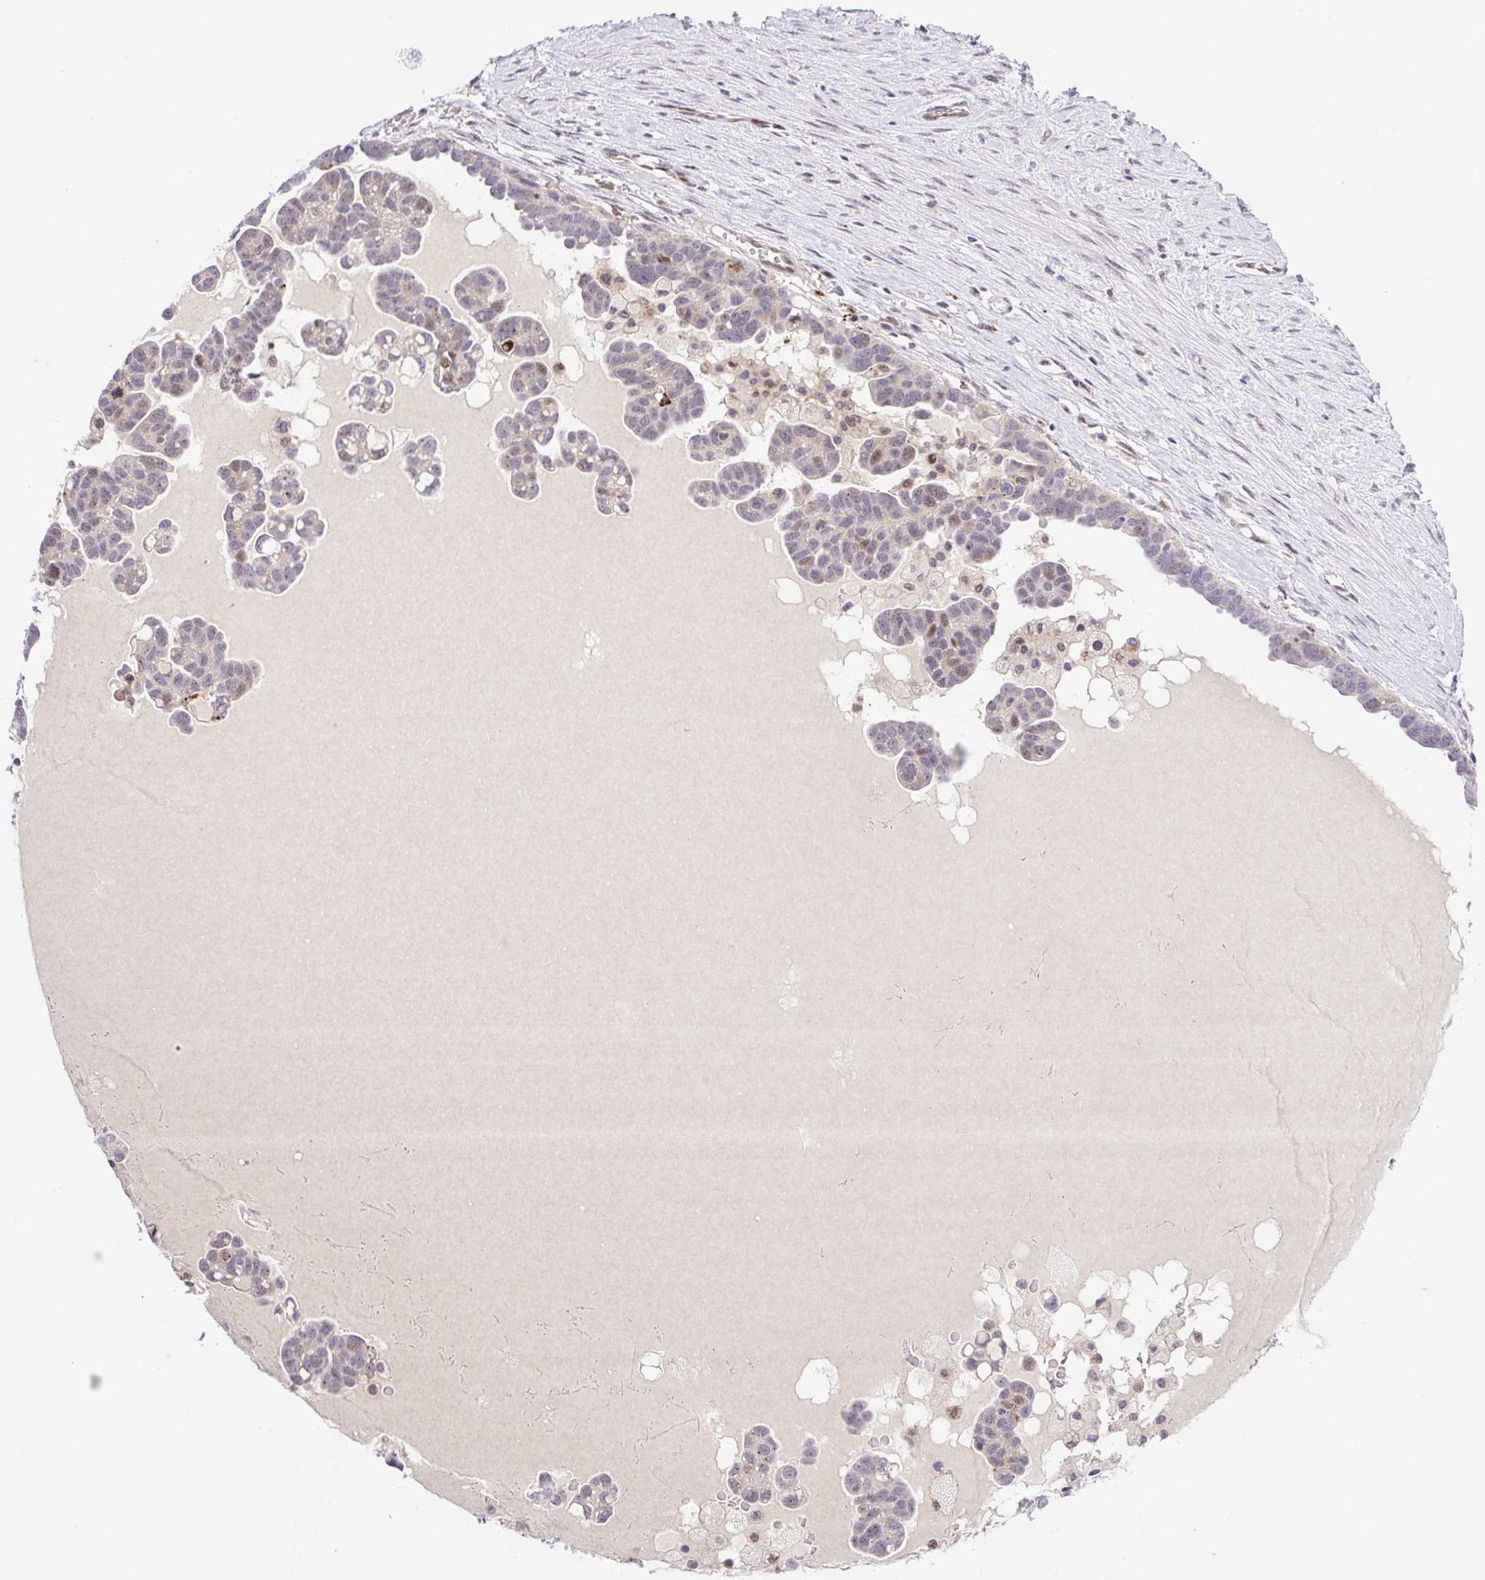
{"staining": {"intensity": "weak", "quantity": "<25%", "location": "nuclear"}, "tissue": "ovarian cancer", "cell_type": "Tumor cells", "image_type": "cancer", "snomed": [{"axis": "morphology", "description": "Cystadenocarcinoma, serous, NOS"}, {"axis": "topography", "description": "Ovary"}], "caption": "Ovarian serous cystadenocarcinoma was stained to show a protein in brown. There is no significant staining in tumor cells.", "gene": "ERG", "patient": {"sex": "female", "age": 54}}